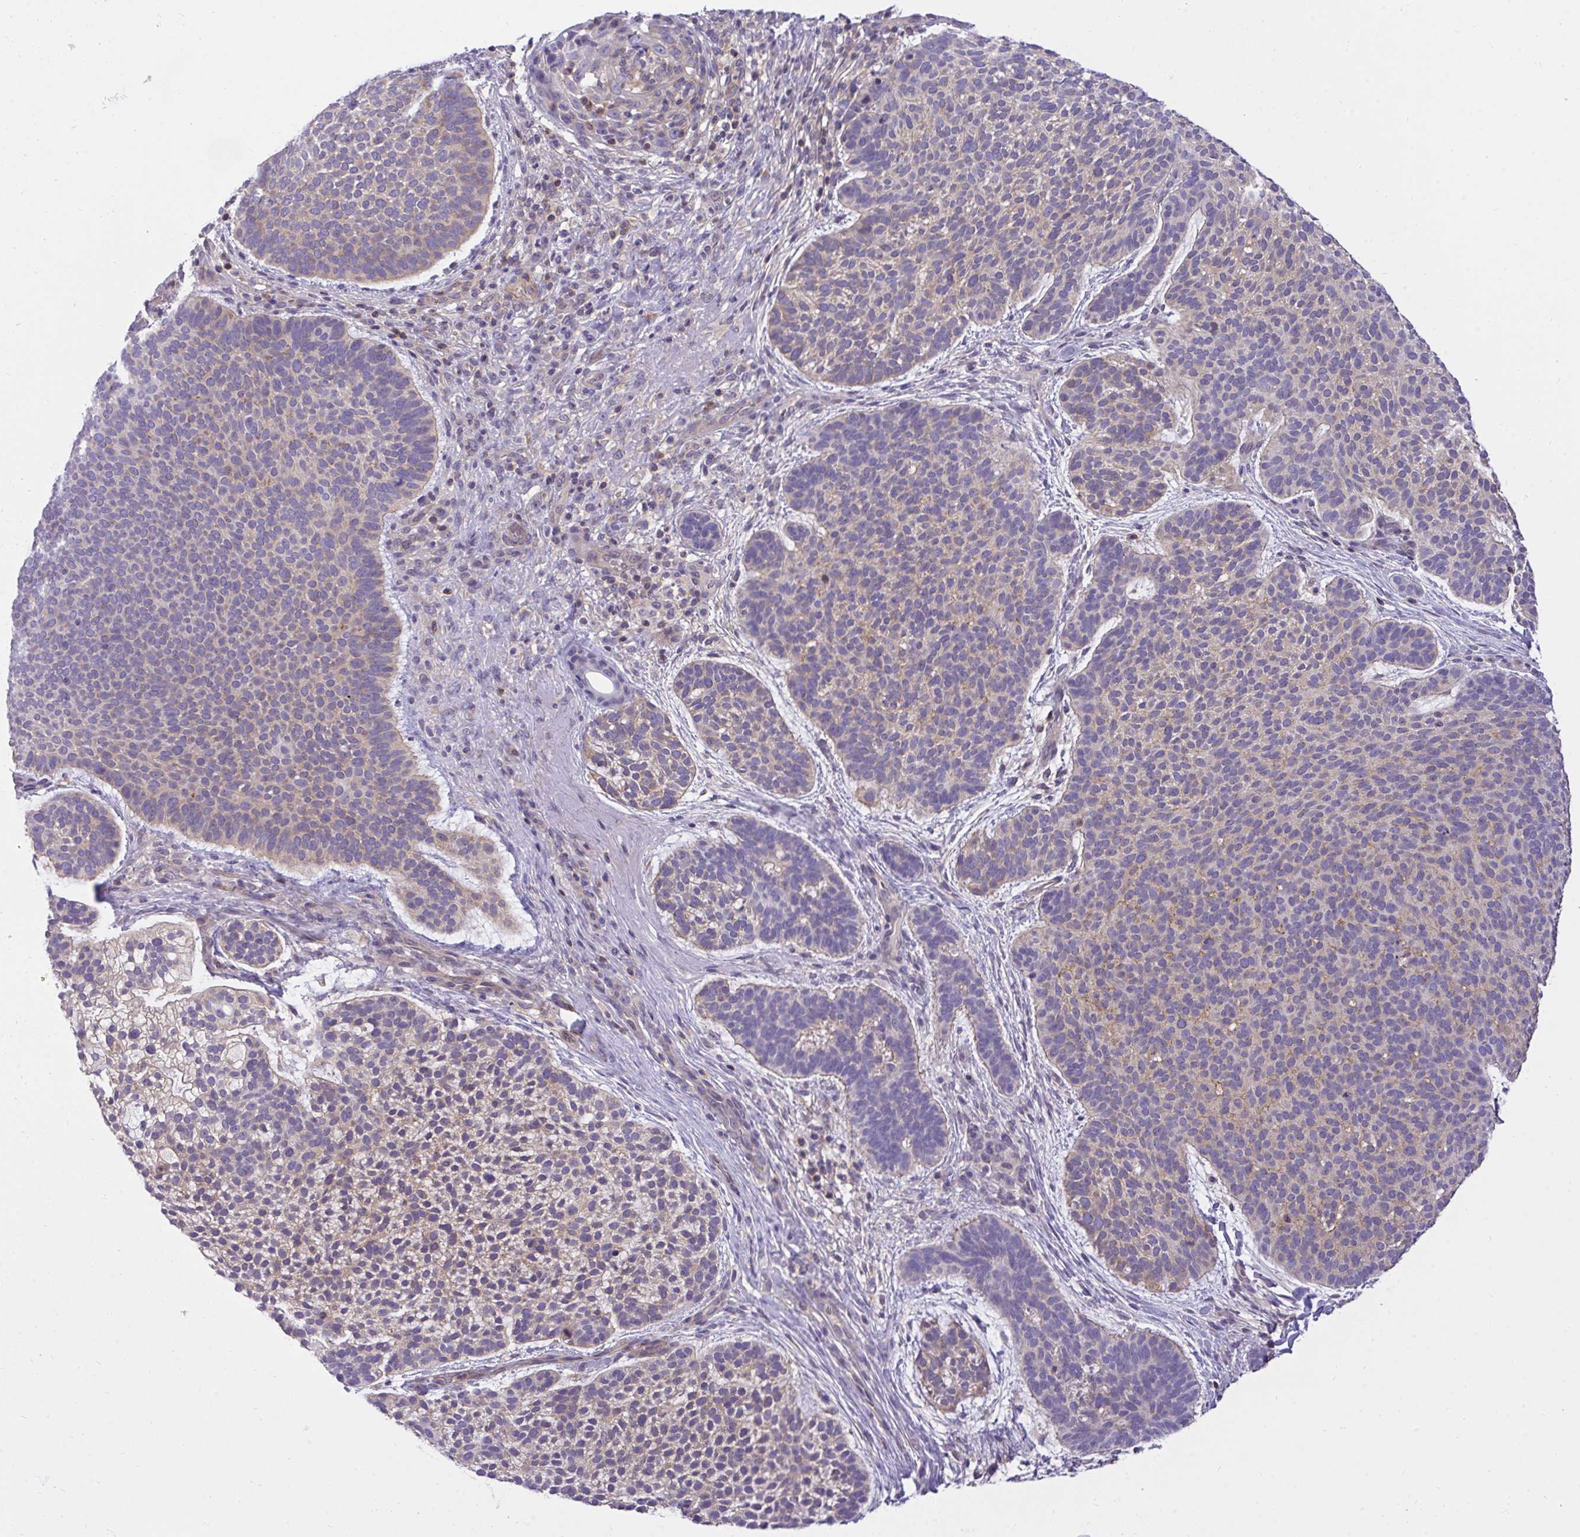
{"staining": {"intensity": "weak", "quantity": "<25%", "location": "cytoplasmic/membranous"}, "tissue": "skin cancer", "cell_type": "Tumor cells", "image_type": "cancer", "snomed": [{"axis": "morphology", "description": "Basal cell carcinoma"}, {"axis": "topography", "description": "Skin"}, {"axis": "topography", "description": "Skin of face"}], "caption": "Photomicrograph shows no protein expression in tumor cells of skin cancer tissue.", "gene": "TLN2", "patient": {"sex": "male", "age": 73}}